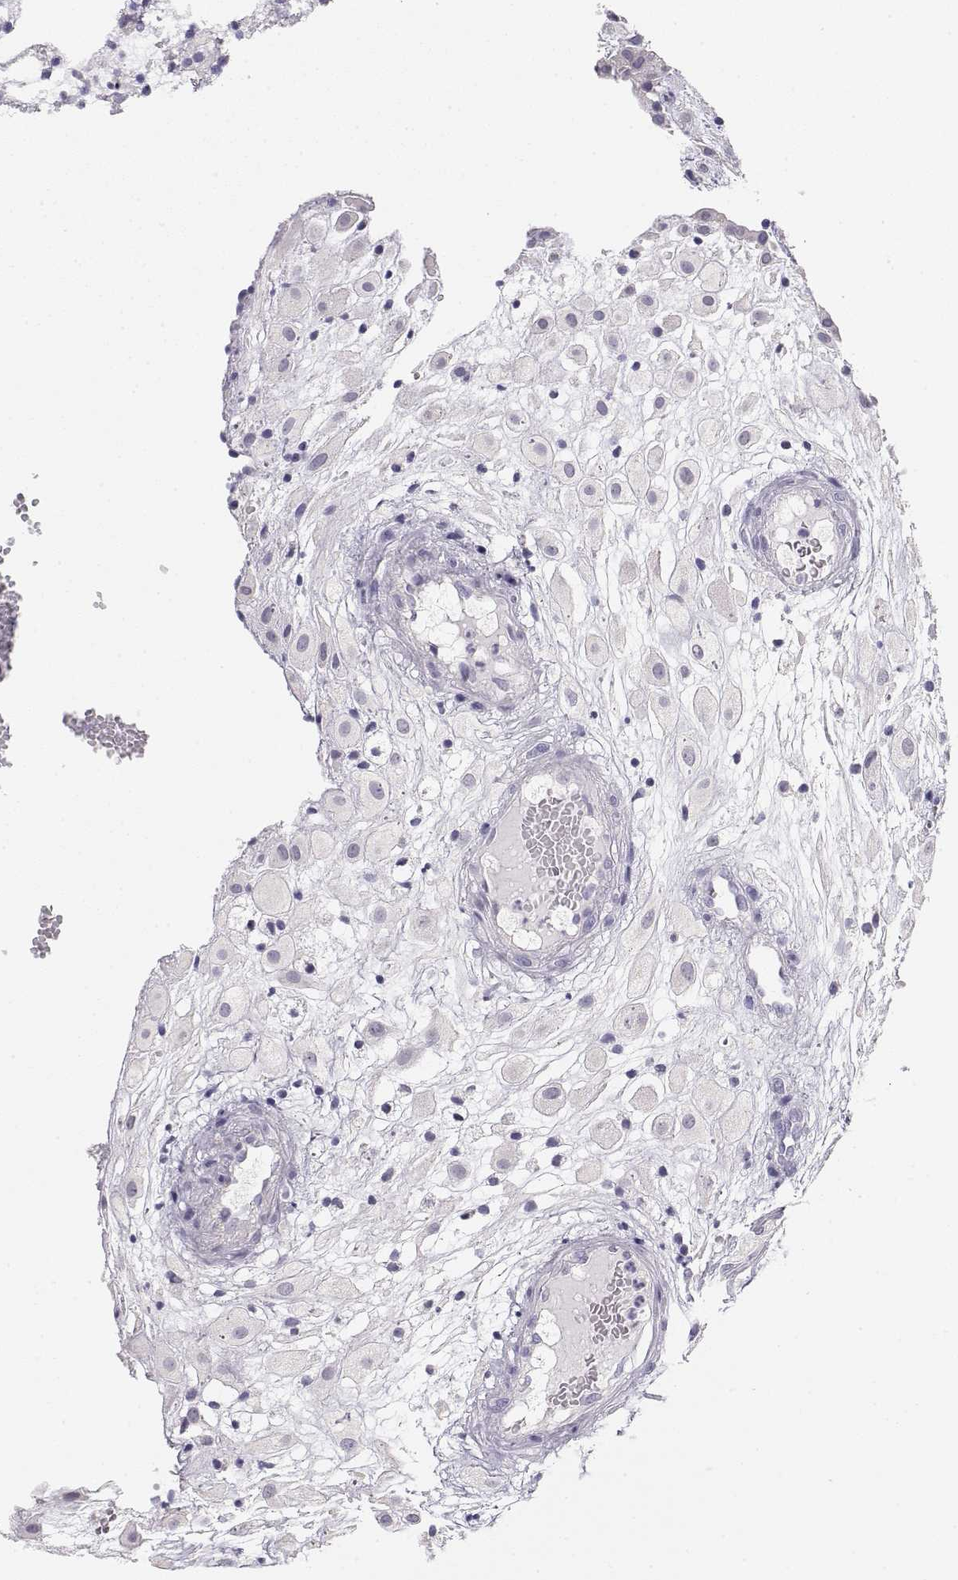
{"staining": {"intensity": "negative", "quantity": "none", "location": "none"}, "tissue": "placenta", "cell_type": "Decidual cells", "image_type": "normal", "snomed": [{"axis": "morphology", "description": "Normal tissue, NOS"}, {"axis": "topography", "description": "Placenta"}], "caption": "The image displays no staining of decidual cells in normal placenta.", "gene": "NUTM1", "patient": {"sex": "female", "age": 24}}